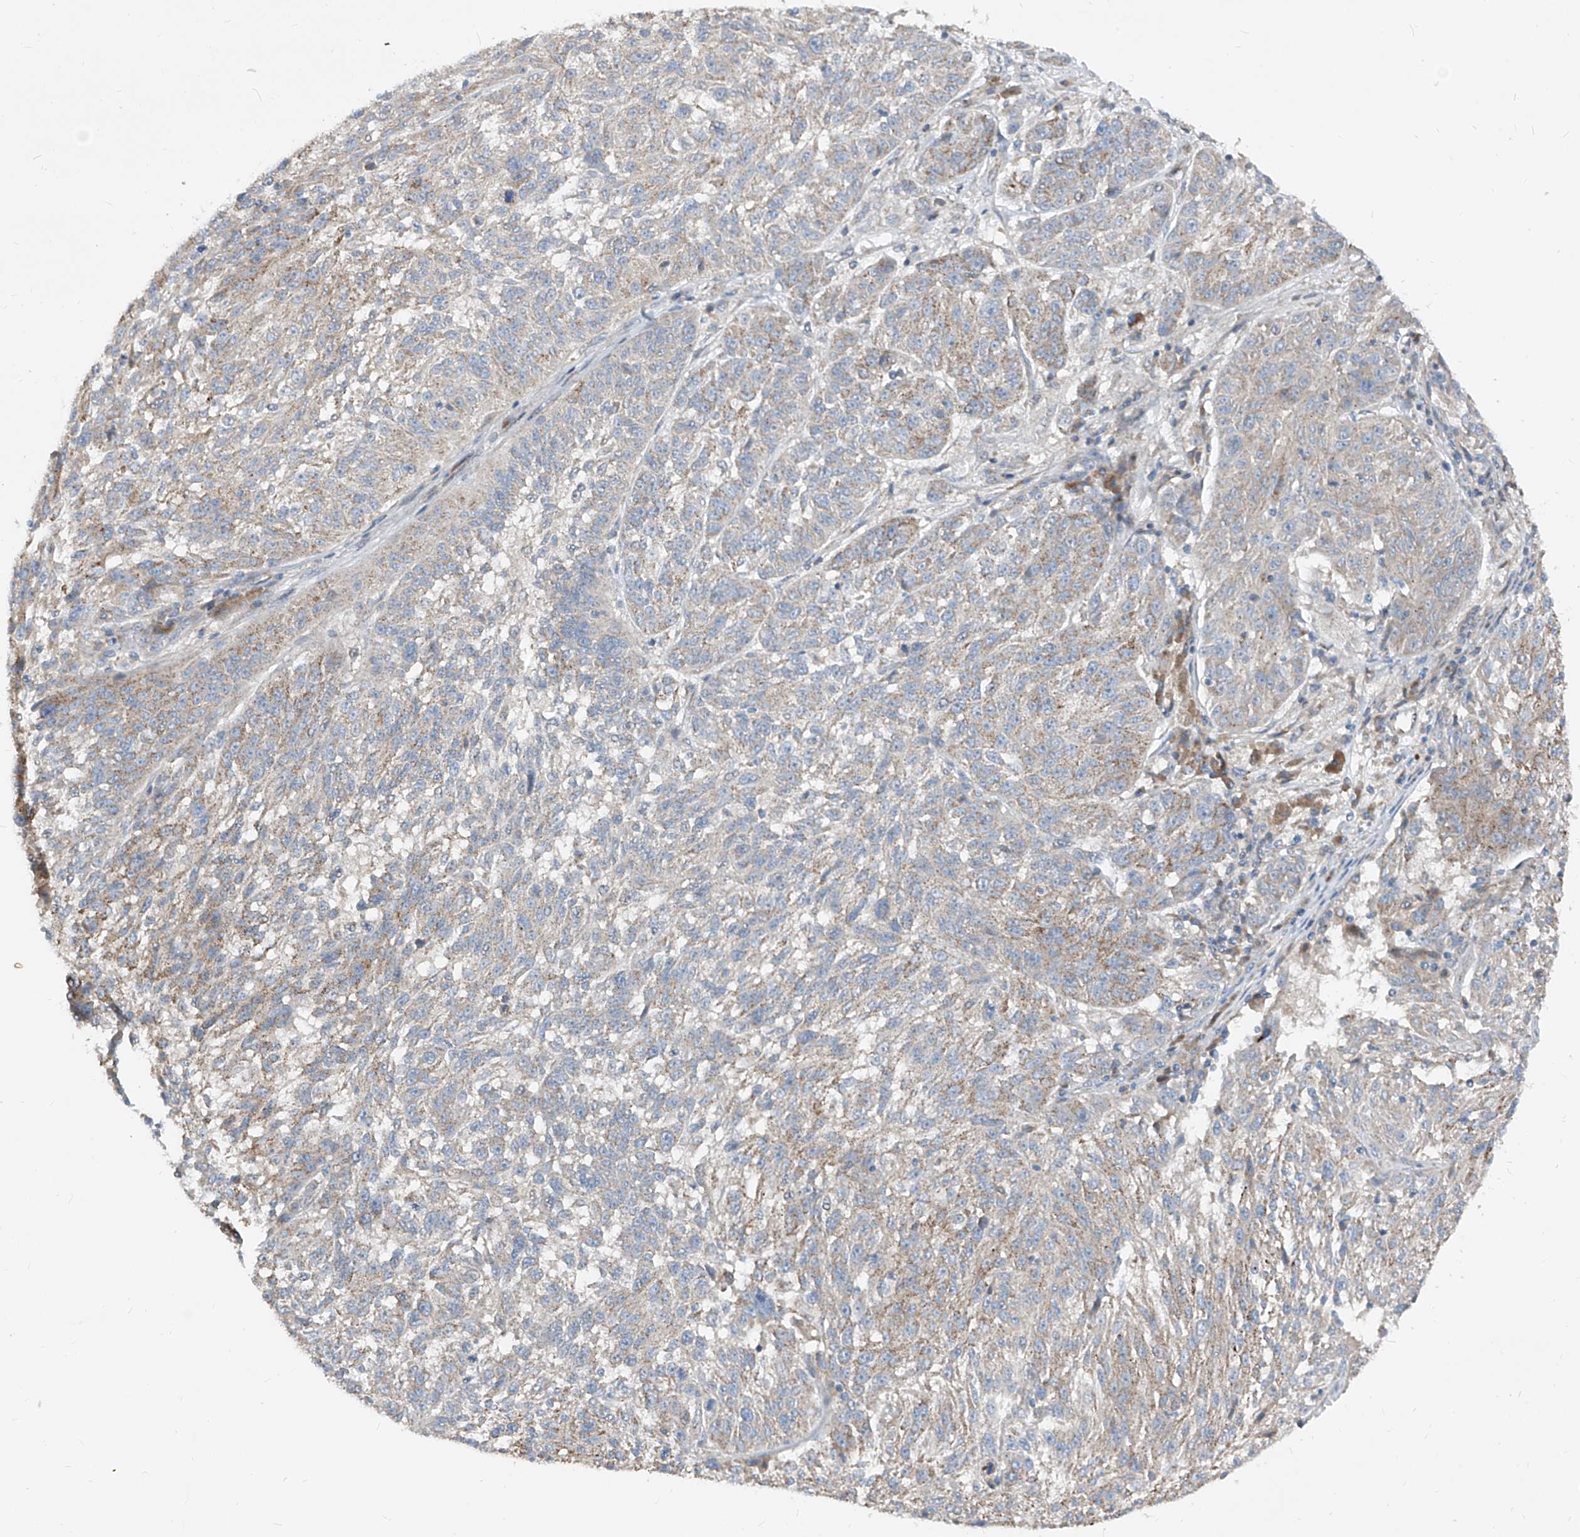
{"staining": {"intensity": "weak", "quantity": "25%-75%", "location": "cytoplasmic/membranous"}, "tissue": "melanoma", "cell_type": "Tumor cells", "image_type": "cancer", "snomed": [{"axis": "morphology", "description": "Malignant melanoma, NOS"}, {"axis": "topography", "description": "Skin"}], "caption": "An image showing weak cytoplasmic/membranous expression in about 25%-75% of tumor cells in malignant melanoma, as visualized by brown immunohistochemical staining.", "gene": "ABCD3", "patient": {"sex": "male", "age": 53}}